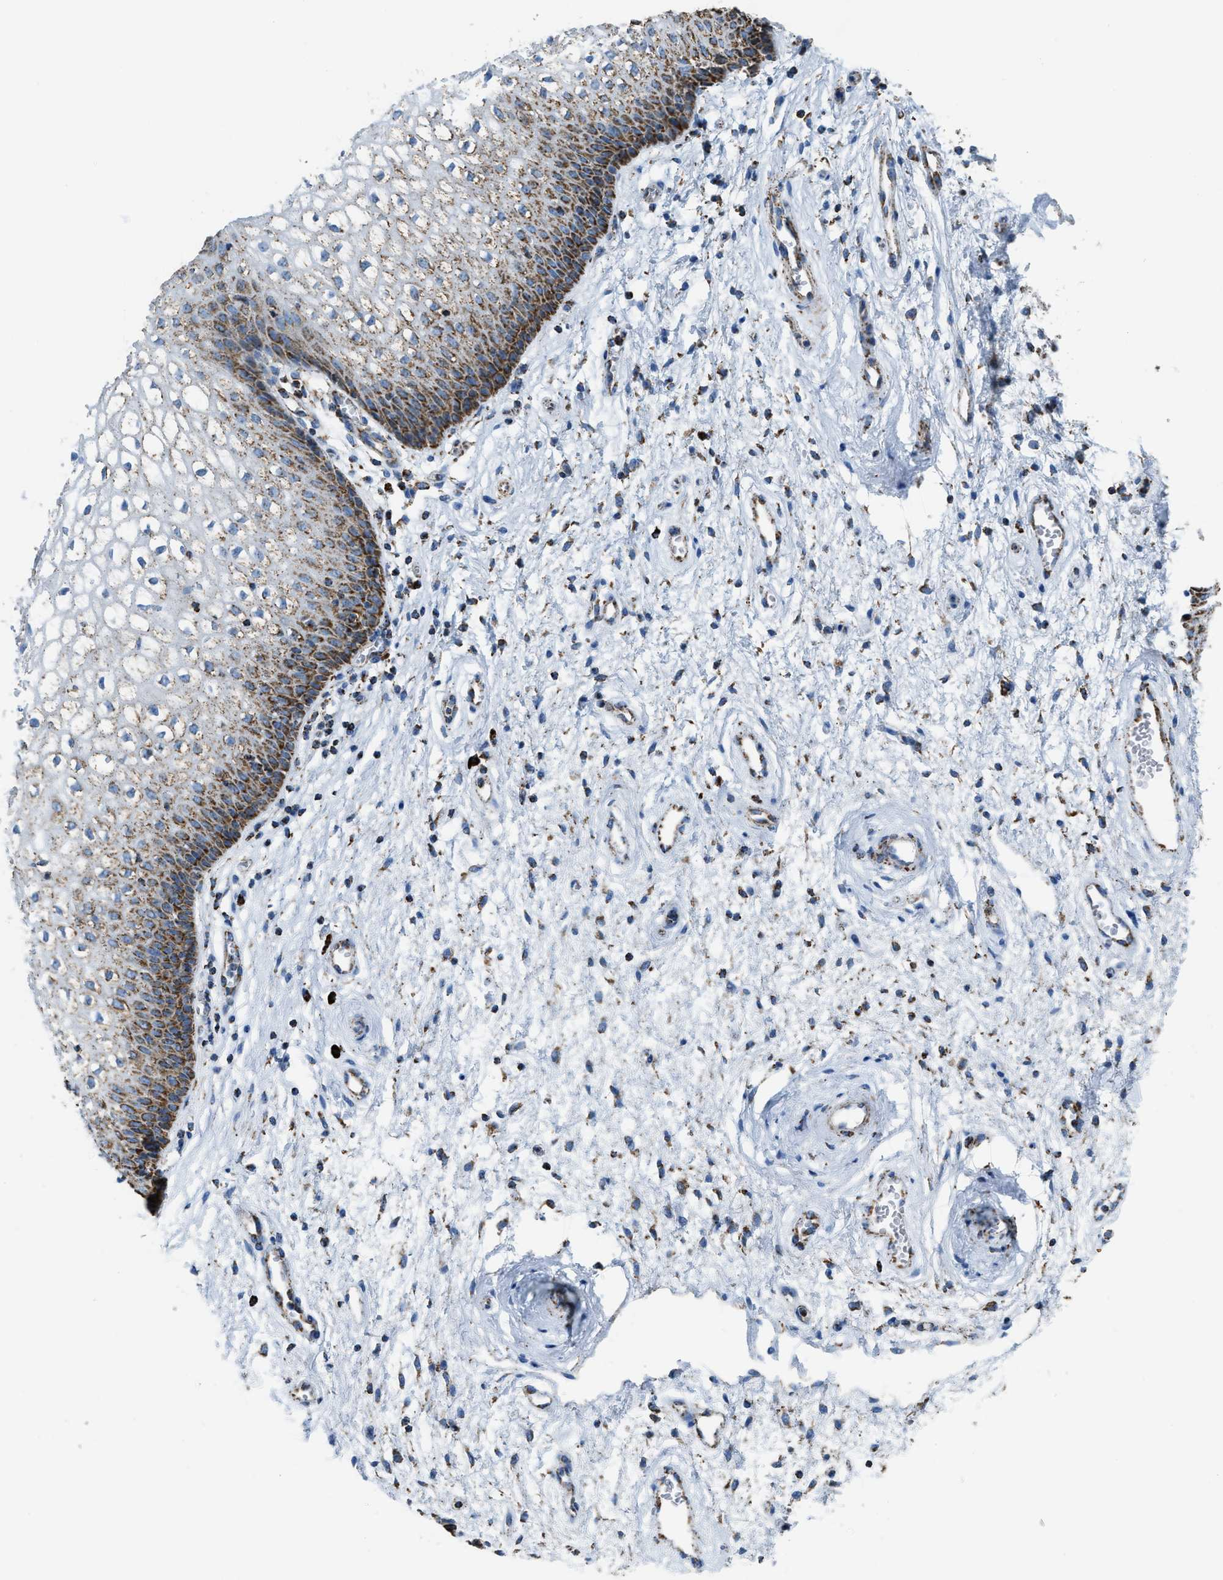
{"staining": {"intensity": "moderate", "quantity": ">75%", "location": "cytoplasmic/membranous"}, "tissue": "vagina", "cell_type": "Squamous epithelial cells", "image_type": "normal", "snomed": [{"axis": "morphology", "description": "Normal tissue, NOS"}, {"axis": "topography", "description": "Vagina"}], "caption": "This is an image of IHC staining of normal vagina, which shows moderate staining in the cytoplasmic/membranous of squamous epithelial cells.", "gene": "ETFB", "patient": {"sex": "female", "age": 34}}